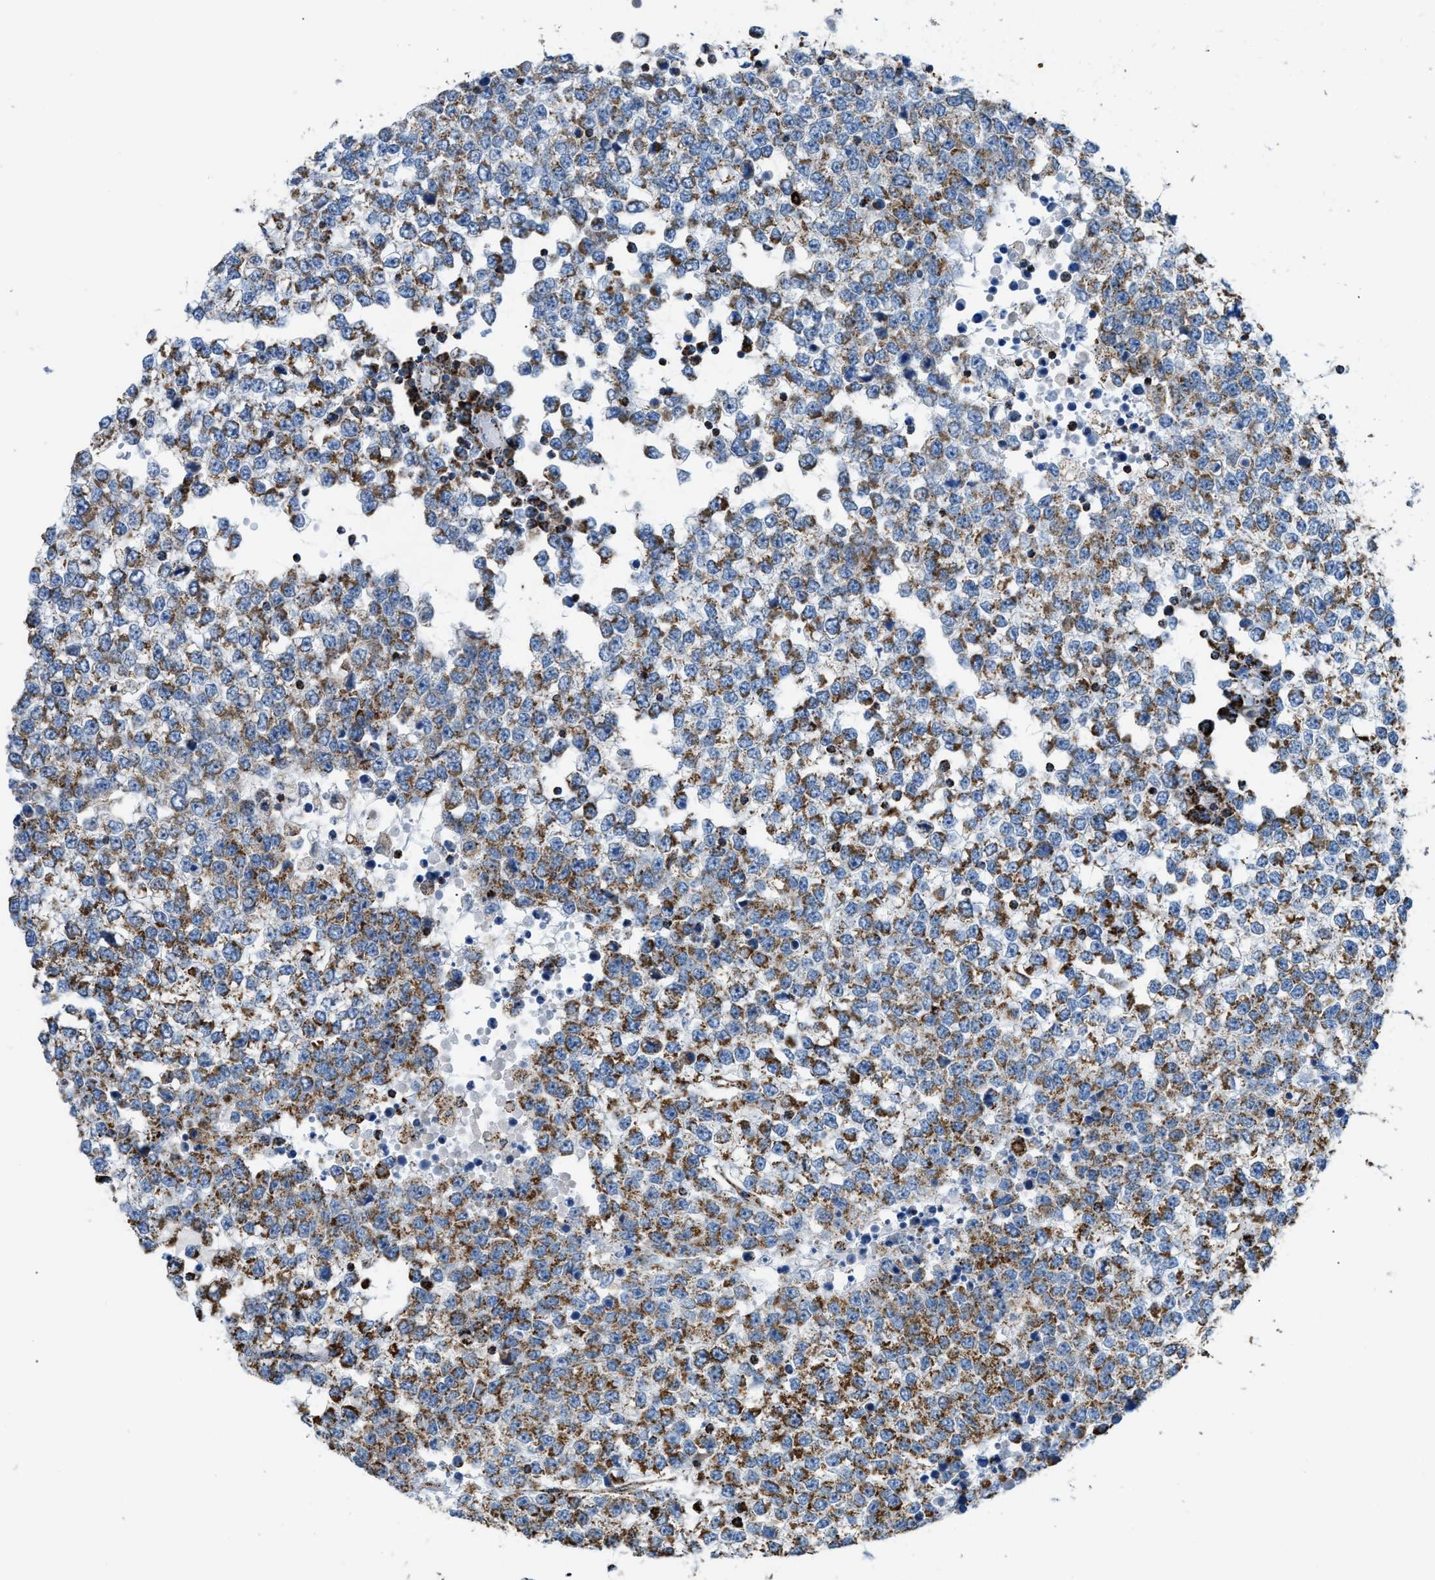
{"staining": {"intensity": "moderate", "quantity": ">75%", "location": "cytoplasmic/membranous"}, "tissue": "testis cancer", "cell_type": "Tumor cells", "image_type": "cancer", "snomed": [{"axis": "morphology", "description": "Seminoma, NOS"}, {"axis": "topography", "description": "Testis"}], "caption": "Seminoma (testis) stained with DAB immunohistochemistry shows medium levels of moderate cytoplasmic/membranous expression in about >75% of tumor cells.", "gene": "ETFB", "patient": {"sex": "male", "age": 65}}